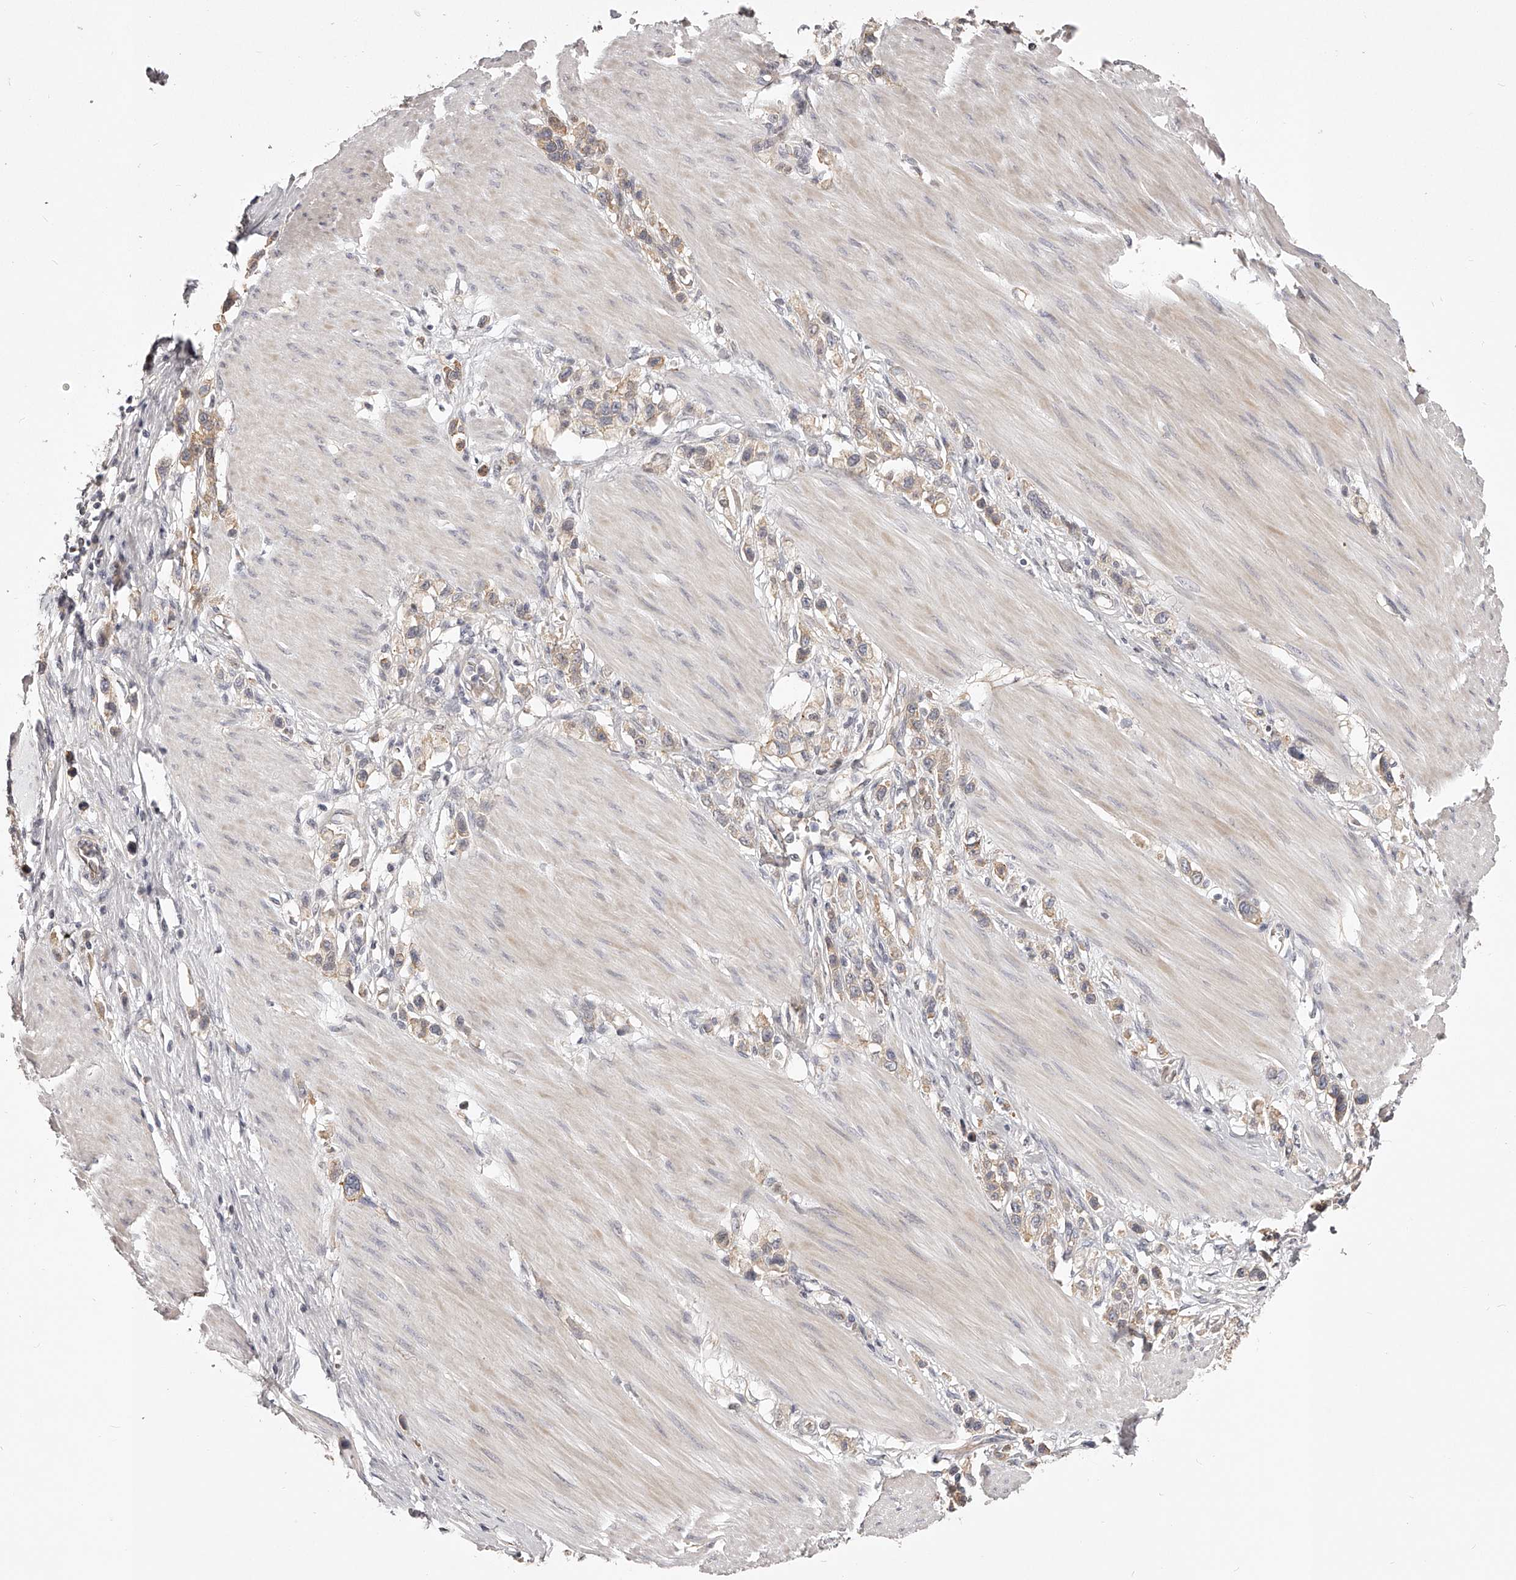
{"staining": {"intensity": "weak", "quantity": ">75%", "location": "cytoplasmic/membranous"}, "tissue": "stomach cancer", "cell_type": "Tumor cells", "image_type": "cancer", "snomed": [{"axis": "morphology", "description": "Adenocarcinoma, NOS"}, {"axis": "topography", "description": "Stomach"}], "caption": "Immunohistochemistry (IHC) (DAB (3,3'-diaminobenzidine)) staining of human stomach cancer (adenocarcinoma) displays weak cytoplasmic/membranous protein staining in about >75% of tumor cells.", "gene": "ZNF582", "patient": {"sex": "female", "age": 65}}